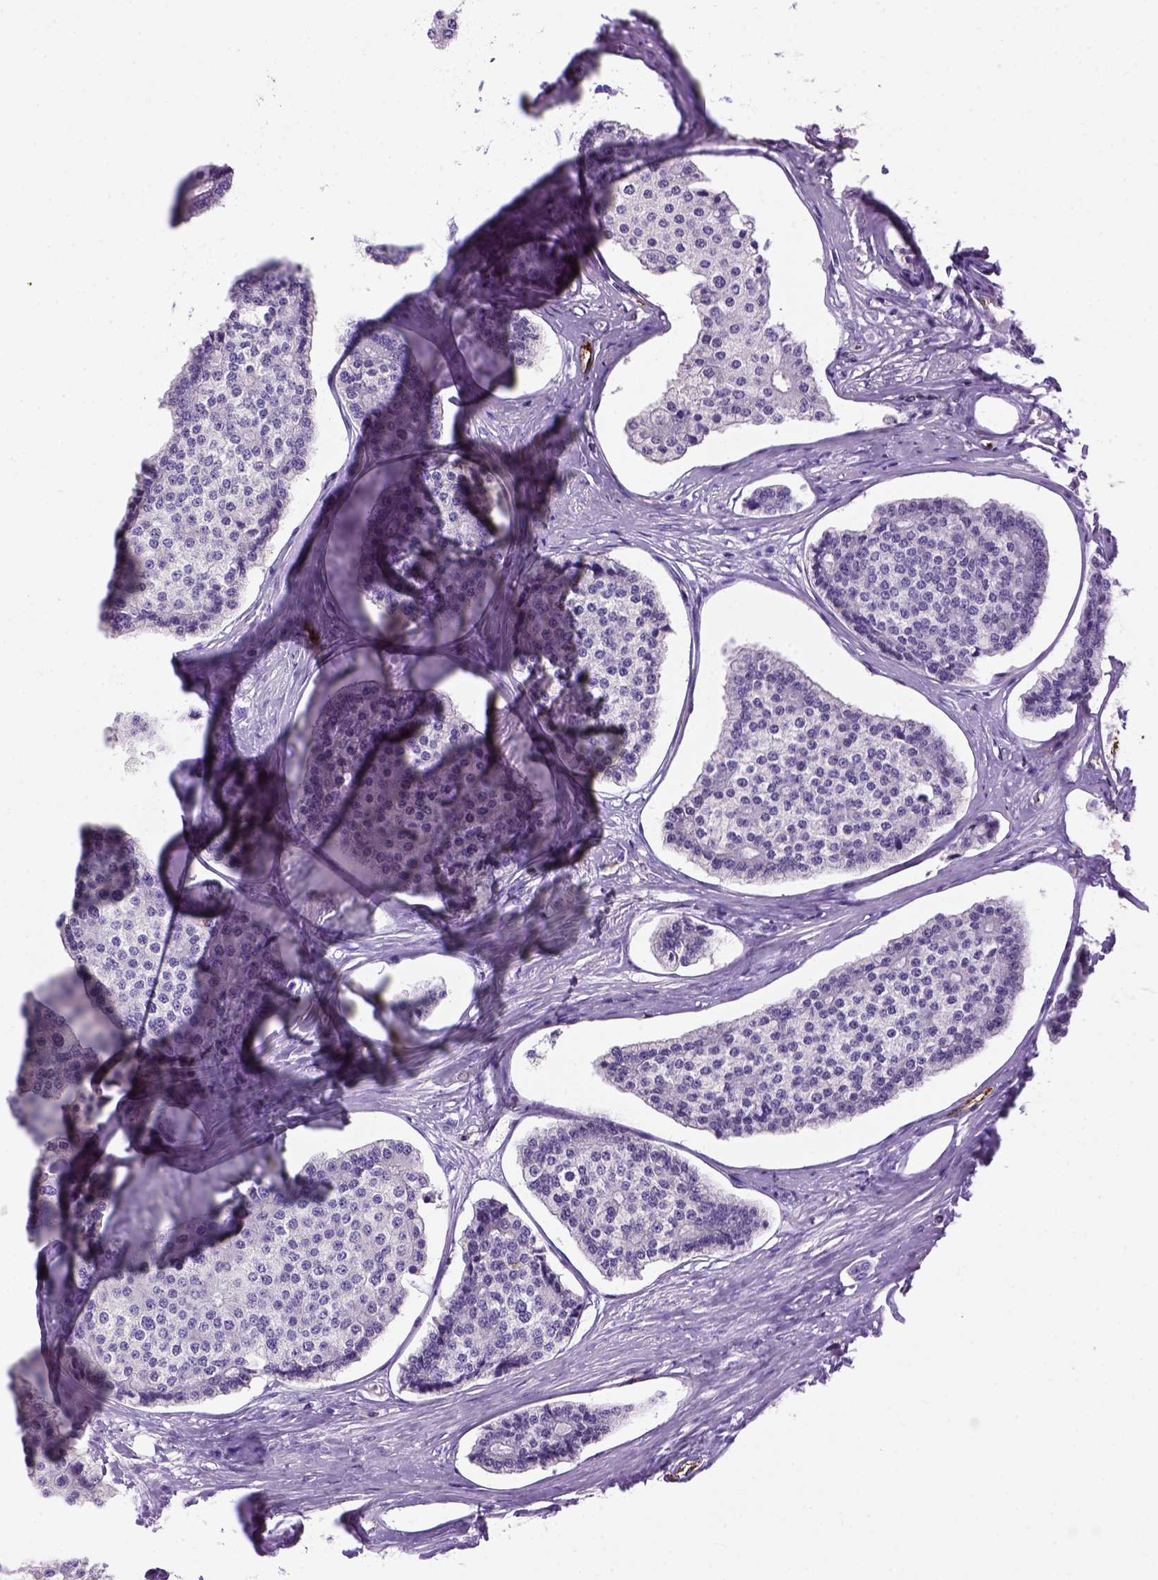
{"staining": {"intensity": "negative", "quantity": "none", "location": "none"}, "tissue": "carcinoid", "cell_type": "Tumor cells", "image_type": "cancer", "snomed": [{"axis": "morphology", "description": "Carcinoid, malignant, NOS"}, {"axis": "topography", "description": "Small intestine"}], "caption": "Photomicrograph shows no protein staining in tumor cells of carcinoid (malignant) tissue.", "gene": "VWF", "patient": {"sex": "female", "age": 65}}